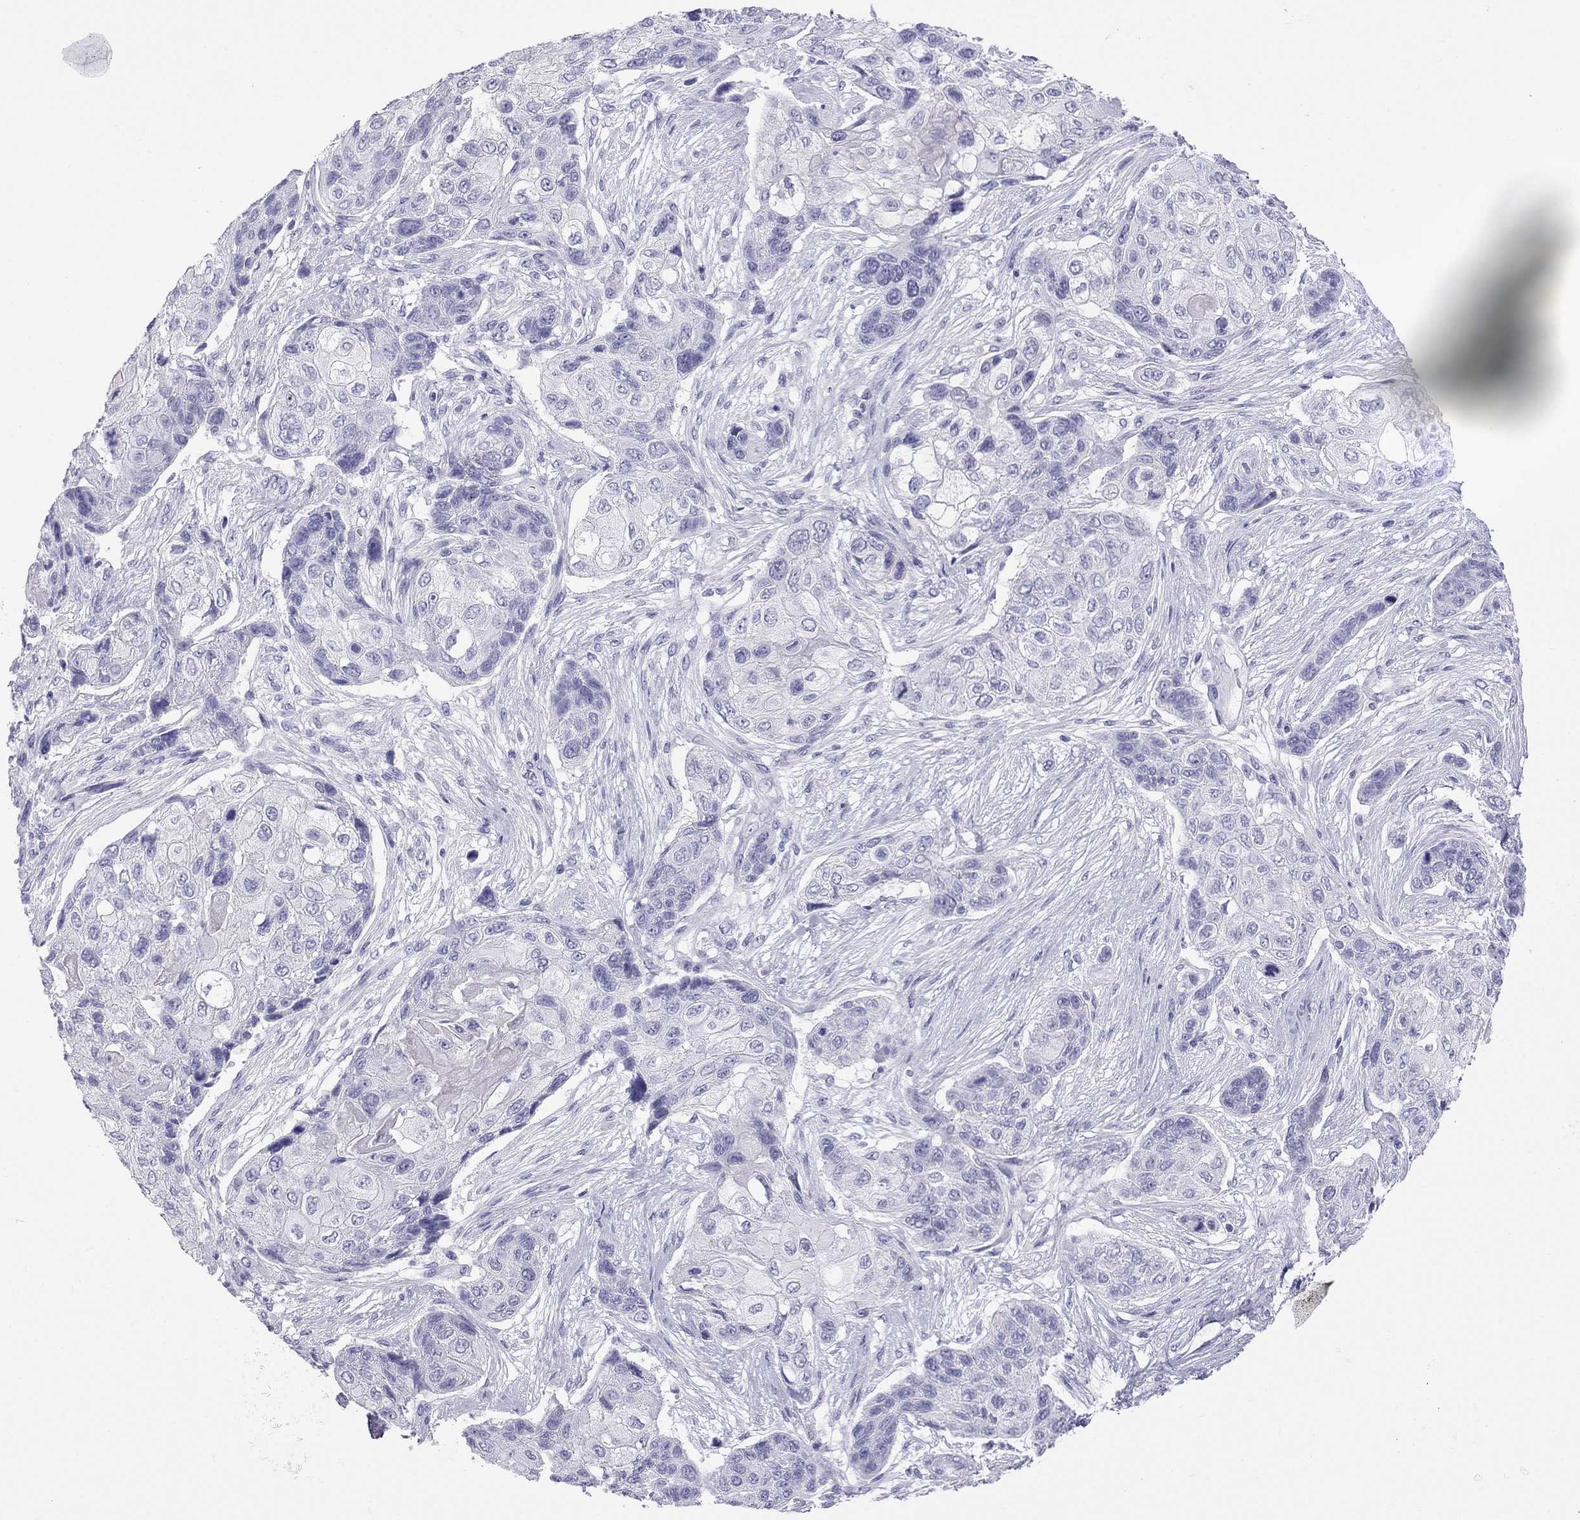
{"staining": {"intensity": "negative", "quantity": "none", "location": "none"}, "tissue": "lung cancer", "cell_type": "Tumor cells", "image_type": "cancer", "snomed": [{"axis": "morphology", "description": "Squamous cell carcinoma, NOS"}, {"axis": "topography", "description": "Lung"}], "caption": "Immunohistochemistry of lung cancer shows no expression in tumor cells. (Brightfield microscopy of DAB IHC at high magnification).", "gene": "TRPM3", "patient": {"sex": "male", "age": 69}}